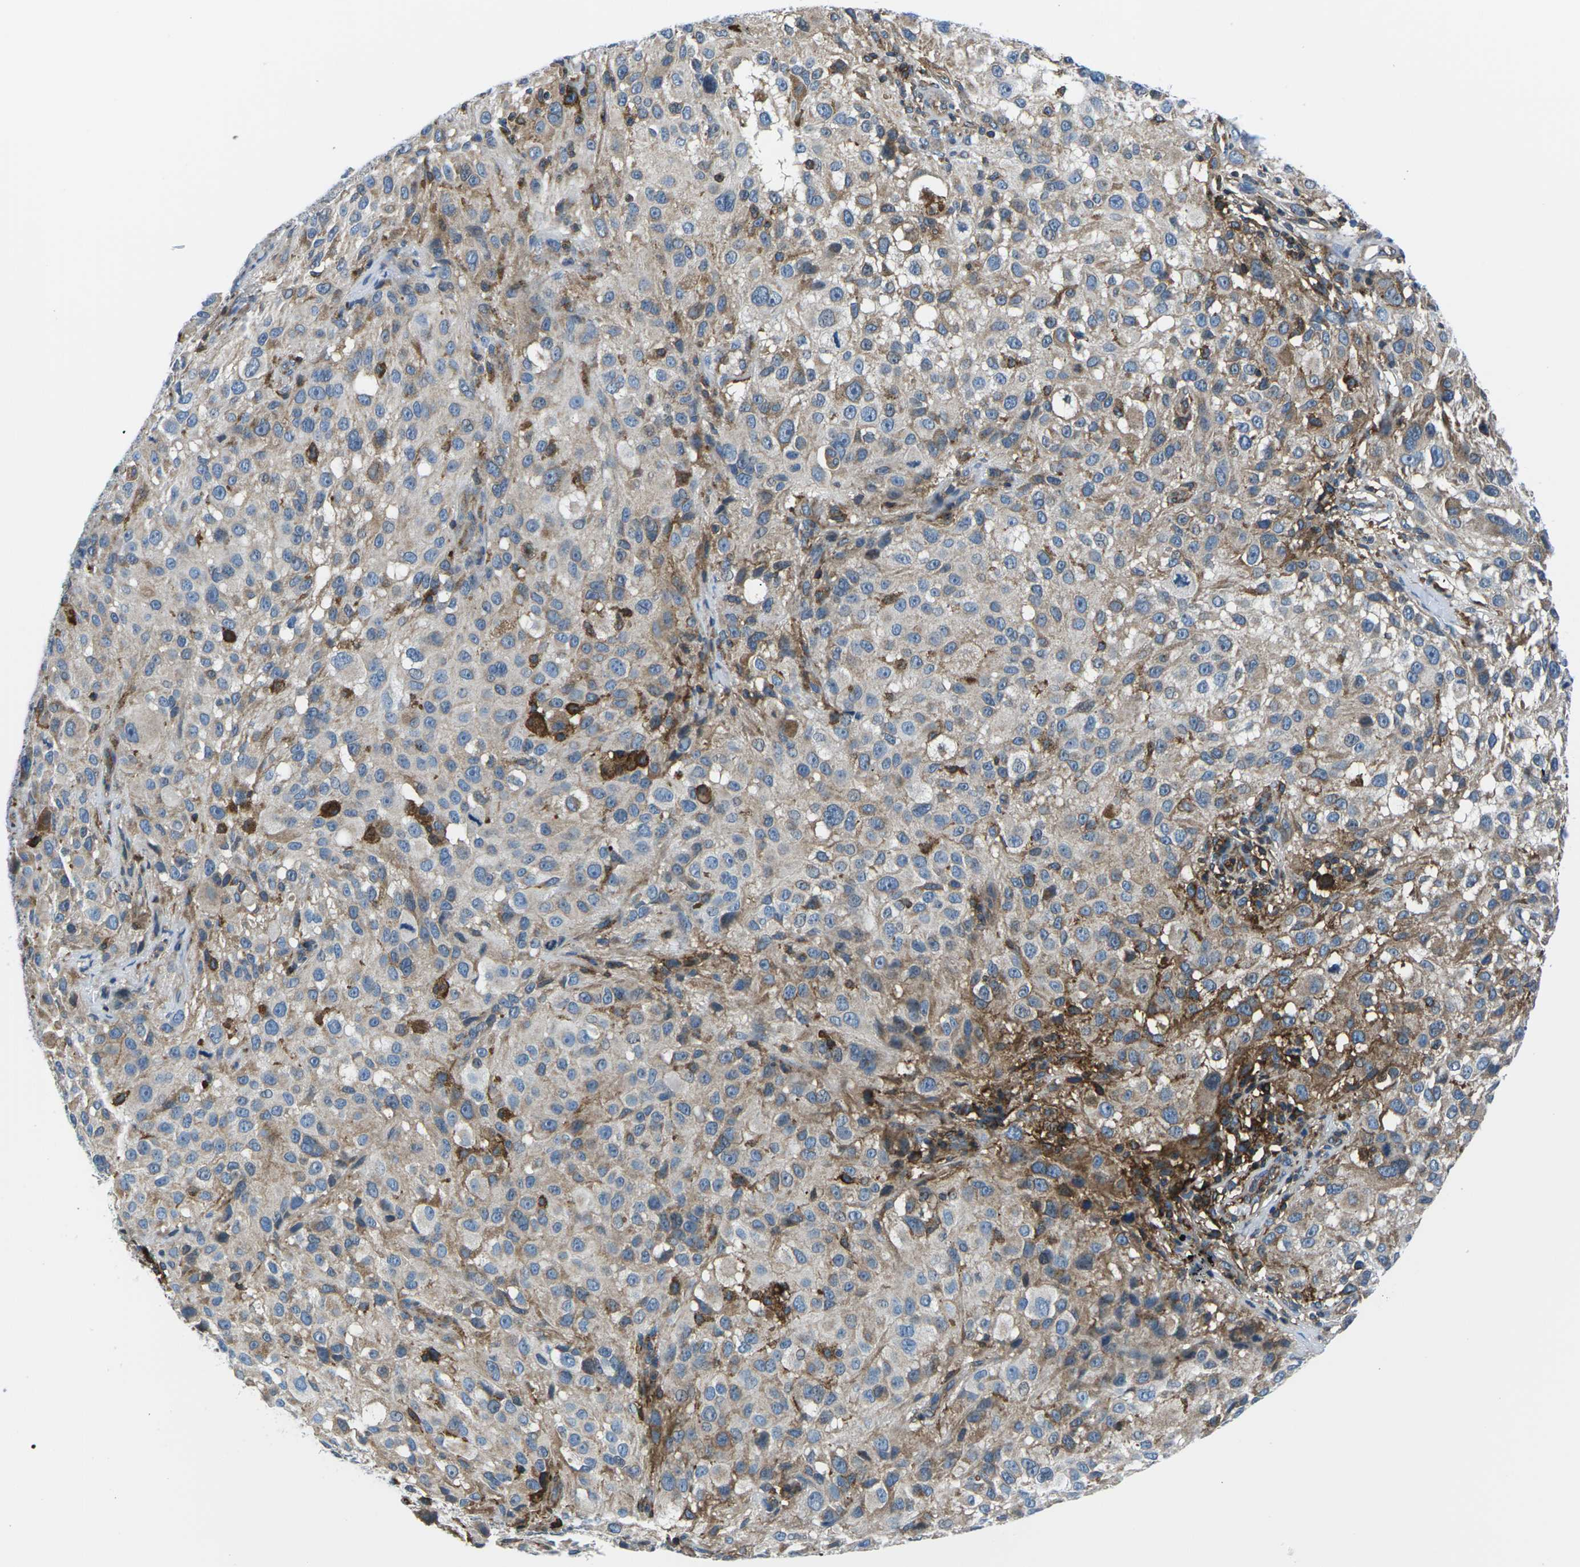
{"staining": {"intensity": "moderate", "quantity": "25%-75%", "location": "cytoplasmic/membranous"}, "tissue": "melanoma", "cell_type": "Tumor cells", "image_type": "cancer", "snomed": [{"axis": "morphology", "description": "Necrosis, NOS"}, {"axis": "morphology", "description": "Malignant melanoma, NOS"}, {"axis": "topography", "description": "Skin"}], "caption": "Protein staining of melanoma tissue exhibits moderate cytoplasmic/membranous expression in about 25%-75% of tumor cells.", "gene": "SOCS4", "patient": {"sex": "female", "age": 87}}